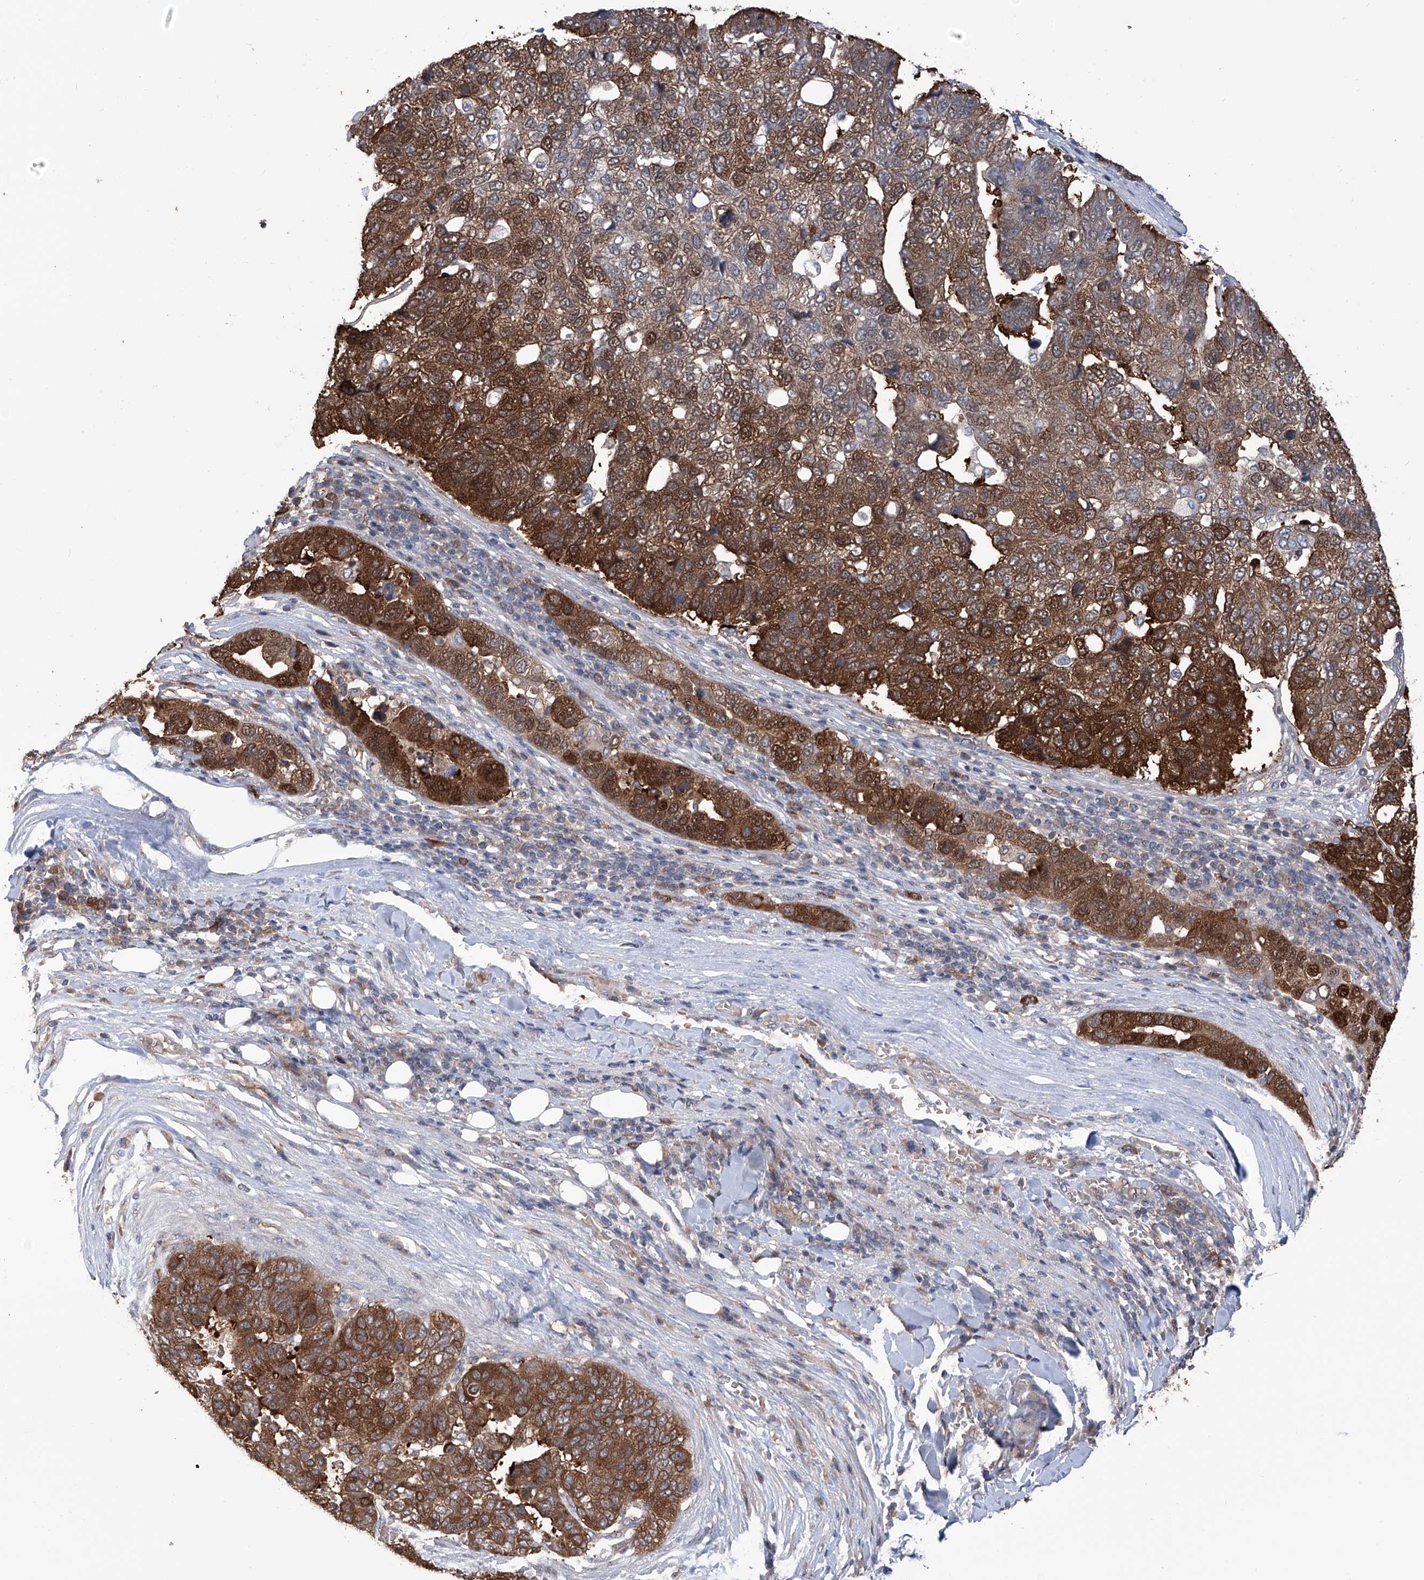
{"staining": {"intensity": "strong", "quantity": ">75%", "location": "cytoplasmic/membranous"}, "tissue": "pancreatic cancer", "cell_type": "Tumor cells", "image_type": "cancer", "snomed": [{"axis": "morphology", "description": "Adenocarcinoma, NOS"}, {"axis": "topography", "description": "Pancreas"}], "caption": "IHC photomicrograph of neoplastic tissue: adenocarcinoma (pancreatic) stained using immunohistochemistry shows high levels of strong protein expression localized specifically in the cytoplasmic/membranous of tumor cells, appearing as a cytoplasmic/membranous brown color.", "gene": "NUDT17", "patient": {"sex": "female", "age": 61}}